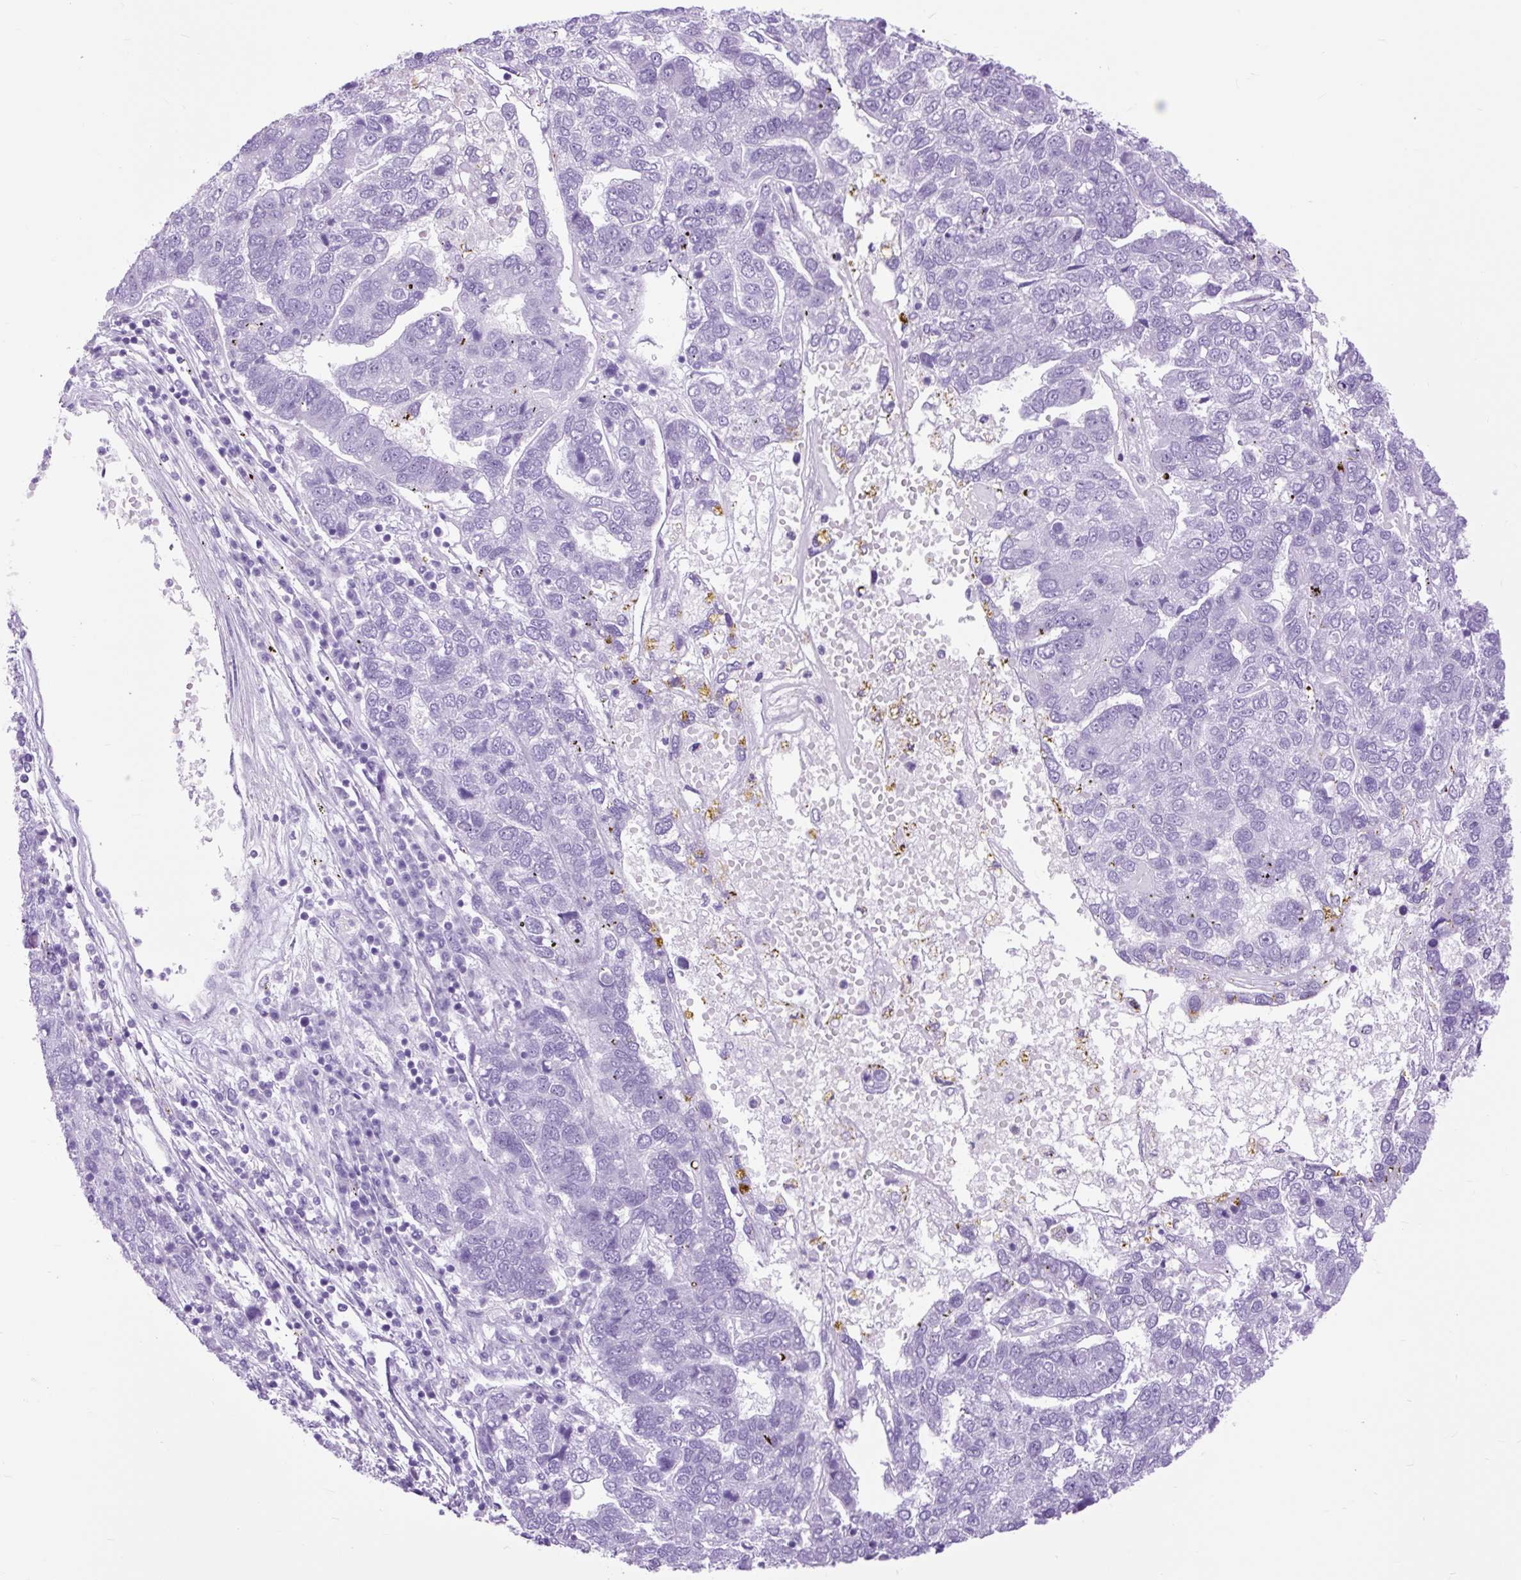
{"staining": {"intensity": "negative", "quantity": "none", "location": "none"}, "tissue": "pancreatic cancer", "cell_type": "Tumor cells", "image_type": "cancer", "snomed": [{"axis": "morphology", "description": "Adenocarcinoma, NOS"}, {"axis": "topography", "description": "Pancreas"}], "caption": "This histopathology image is of pancreatic adenocarcinoma stained with immunohistochemistry to label a protein in brown with the nuclei are counter-stained blue. There is no staining in tumor cells.", "gene": "DPP6", "patient": {"sex": "female", "age": 61}}